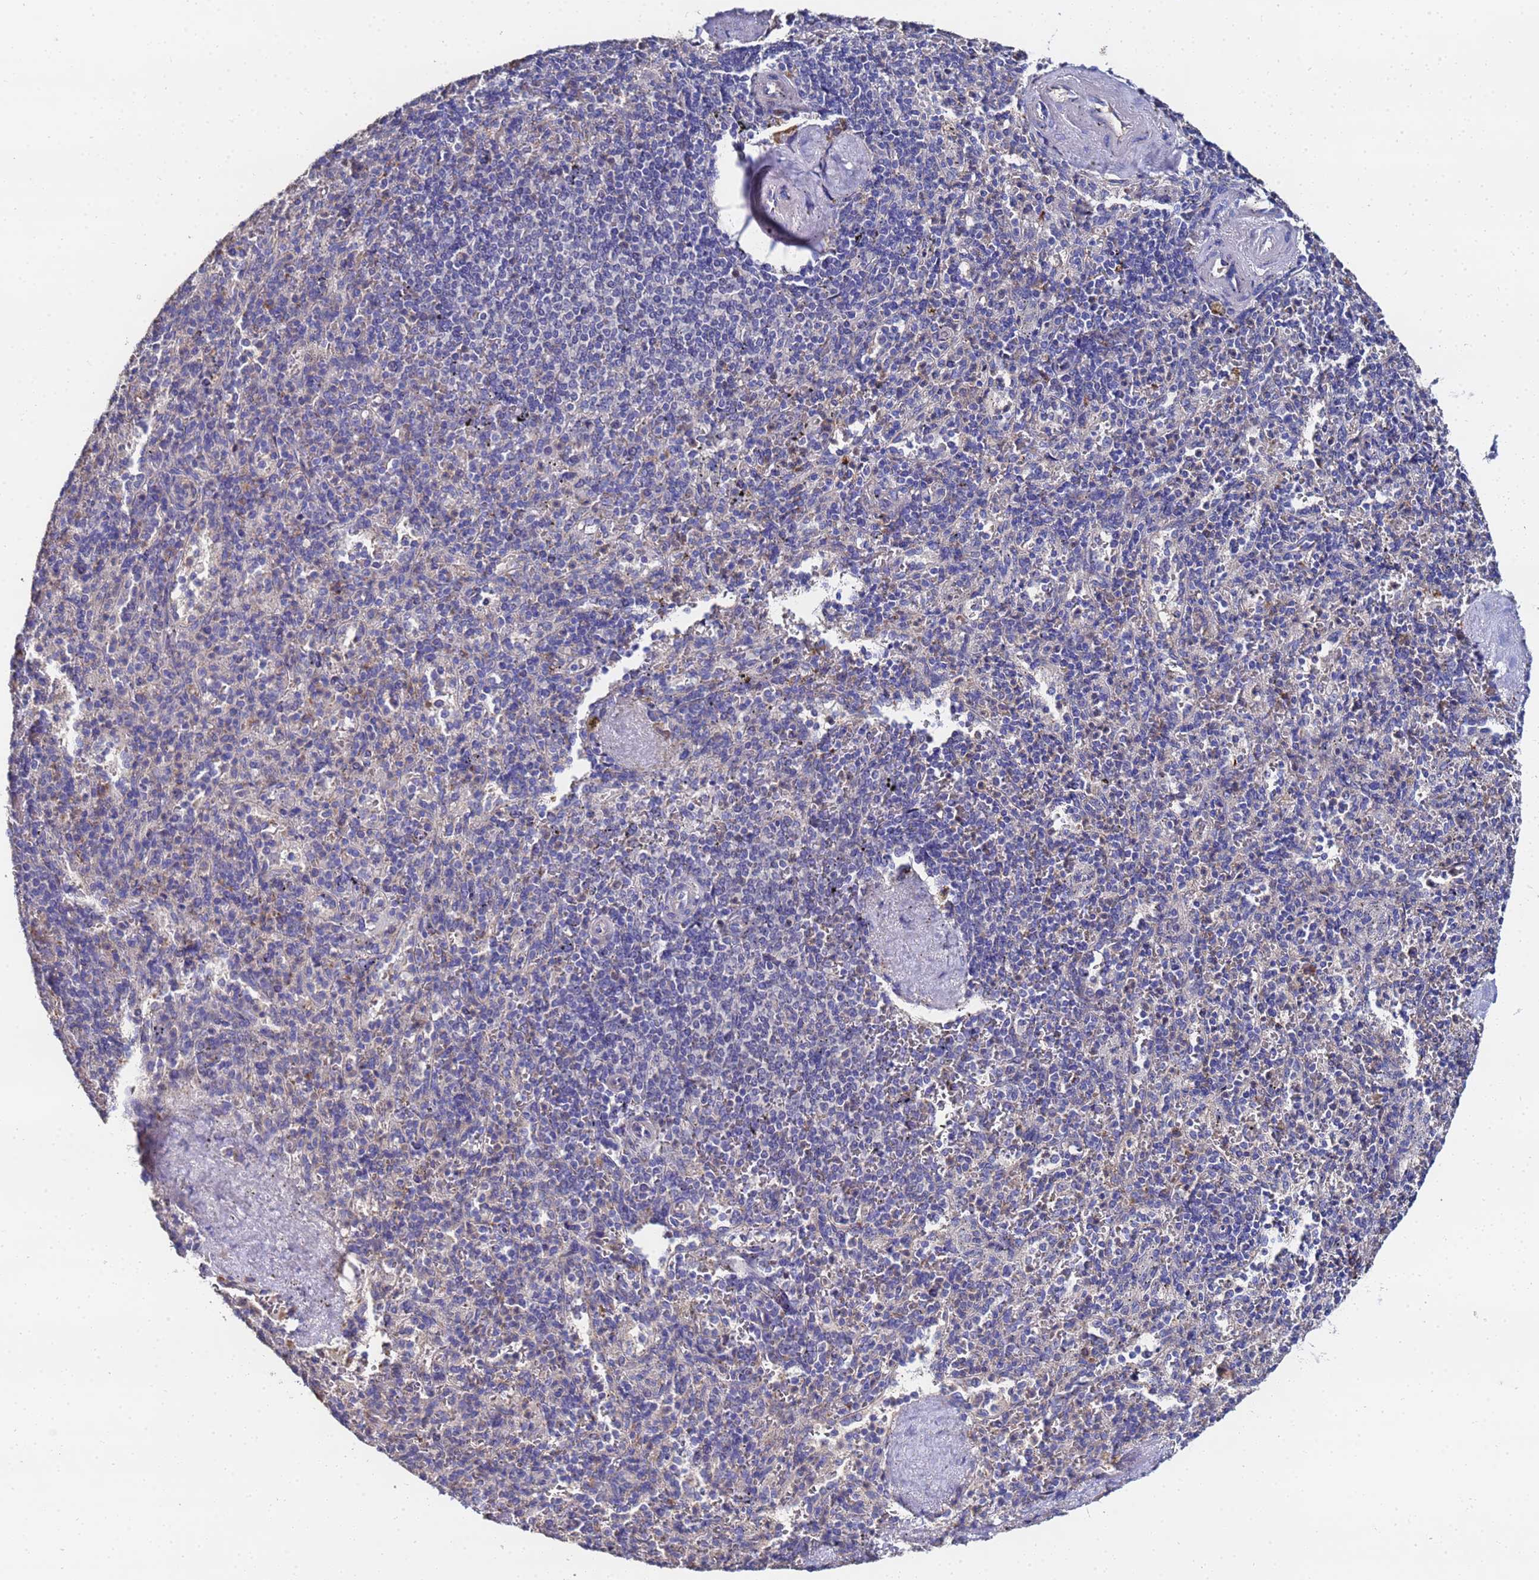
{"staining": {"intensity": "weak", "quantity": "<25%", "location": "cytoplasmic/membranous"}, "tissue": "spleen", "cell_type": "Cells in red pulp", "image_type": "normal", "snomed": [{"axis": "morphology", "description": "Normal tissue, NOS"}, {"axis": "topography", "description": "Spleen"}], "caption": "Cells in red pulp are negative for brown protein staining in unremarkable spleen. Nuclei are stained in blue.", "gene": "TCP10L", "patient": {"sex": "male", "age": 82}}